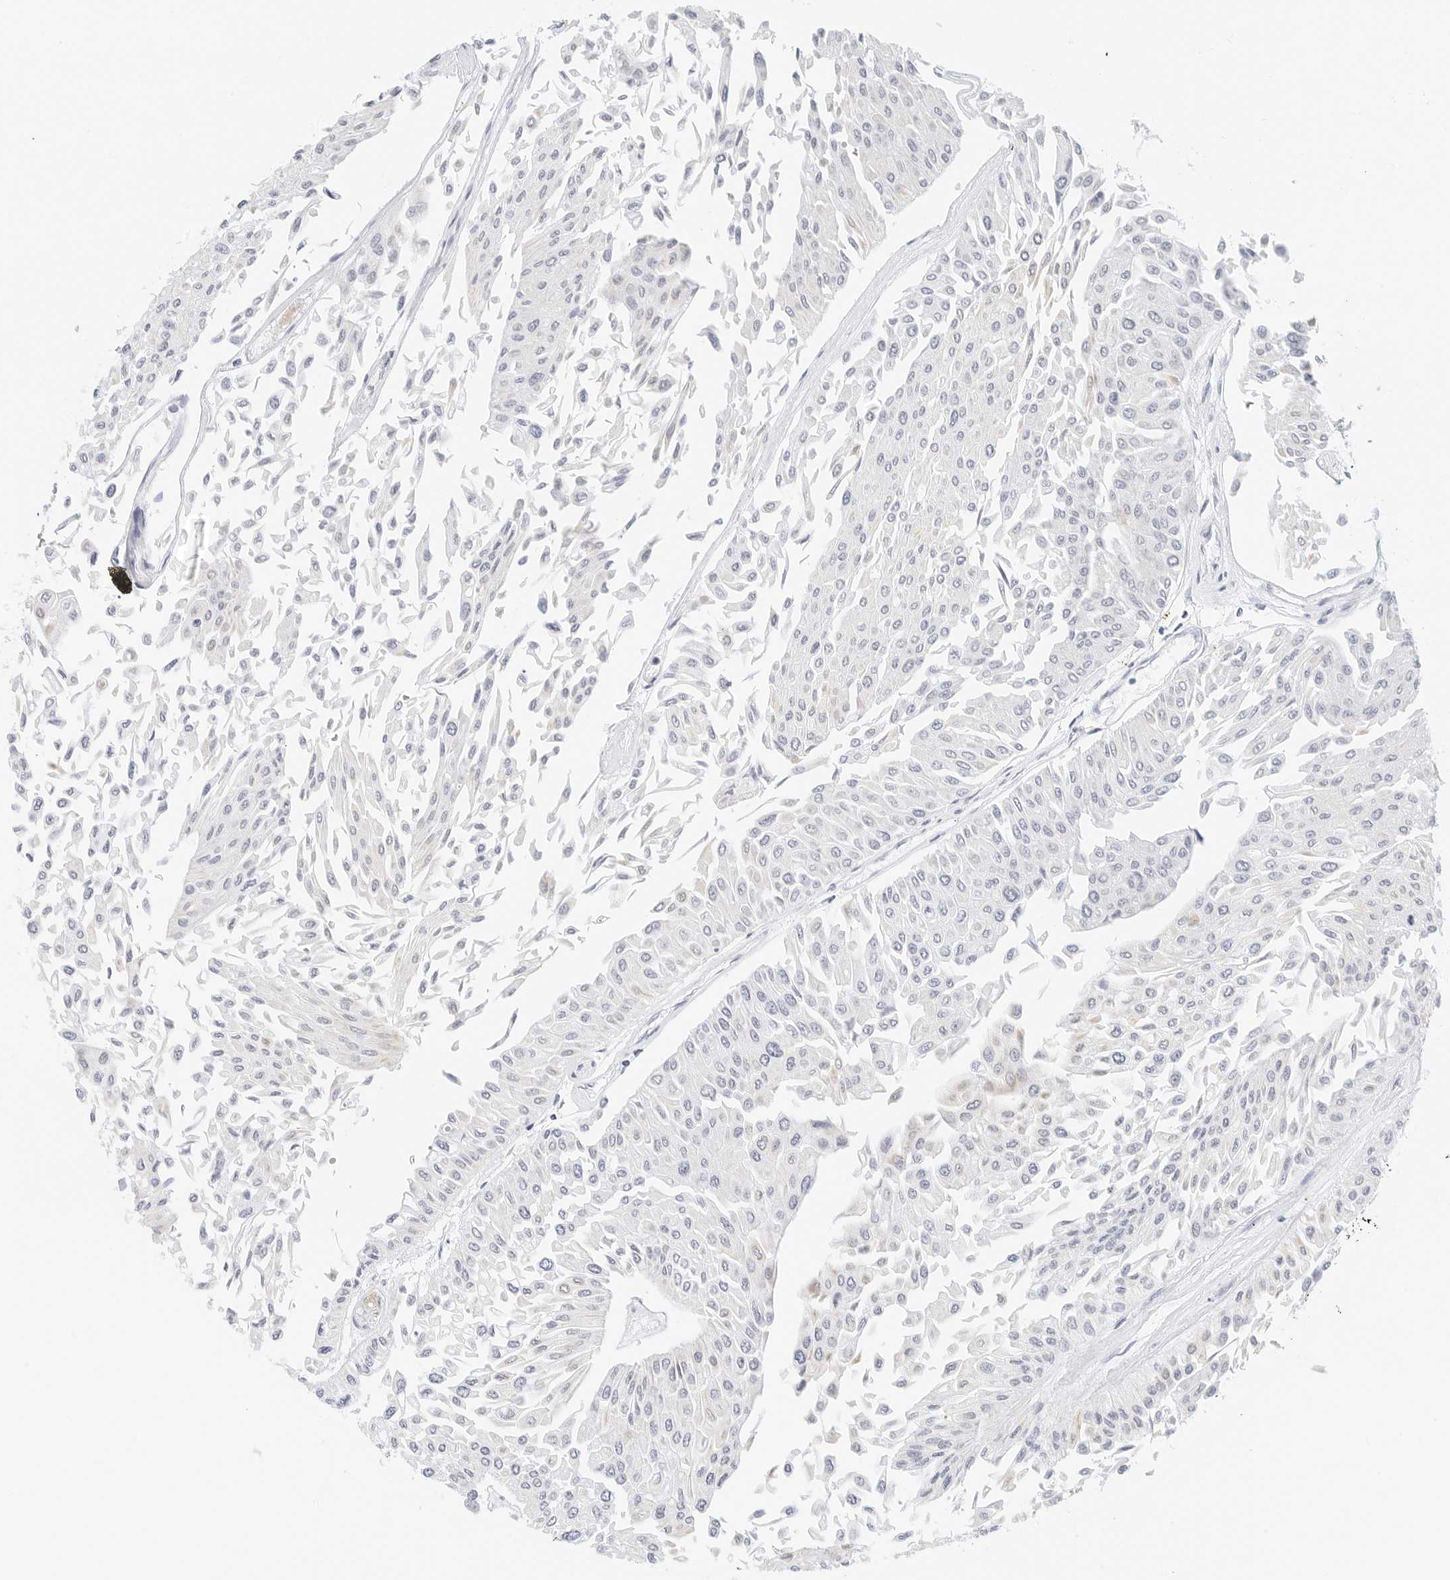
{"staining": {"intensity": "negative", "quantity": "none", "location": "none"}, "tissue": "urothelial cancer", "cell_type": "Tumor cells", "image_type": "cancer", "snomed": [{"axis": "morphology", "description": "Urothelial carcinoma, Low grade"}, {"axis": "topography", "description": "Urinary bladder"}], "caption": "Tumor cells show no significant protein positivity in urothelial cancer. (Immunohistochemistry (ihc), brightfield microscopy, high magnification).", "gene": "CD22", "patient": {"sex": "male", "age": 67}}